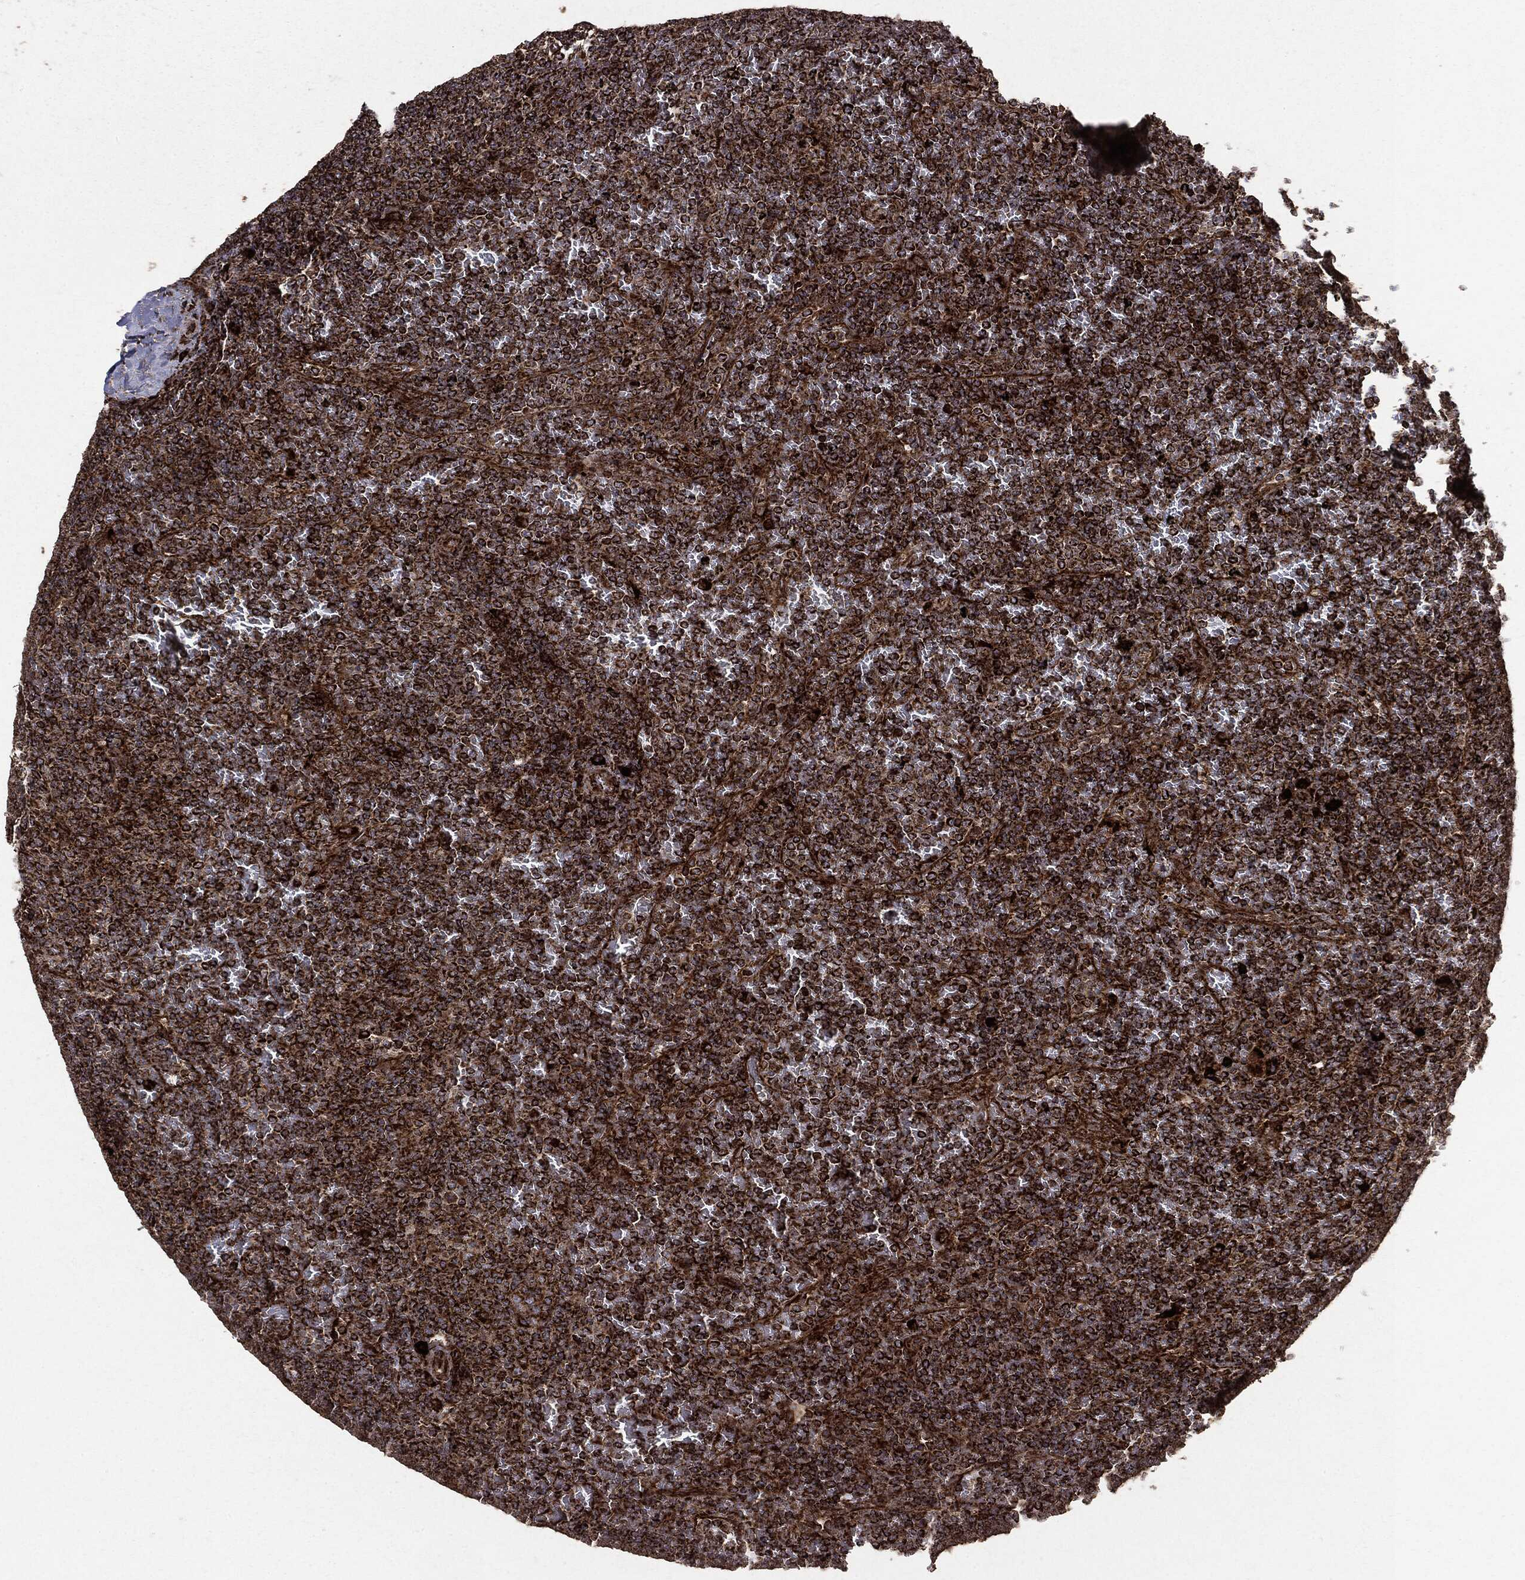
{"staining": {"intensity": "strong", "quantity": ">75%", "location": "cytoplasmic/membranous"}, "tissue": "lymphoma", "cell_type": "Tumor cells", "image_type": "cancer", "snomed": [{"axis": "morphology", "description": "Malignant lymphoma, non-Hodgkin's type, Low grade"}, {"axis": "topography", "description": "Spleen"}], "caption": "The photomicrograph demonstrates staining of low-grade malignant lymphoma, non-Hodgkin's type, revealing strong cytoplasmic/membranous protein staining (brown color) within tumor cells.", "gene": "MAP2K1", "patient": {"sex": "female", "age": 77}}